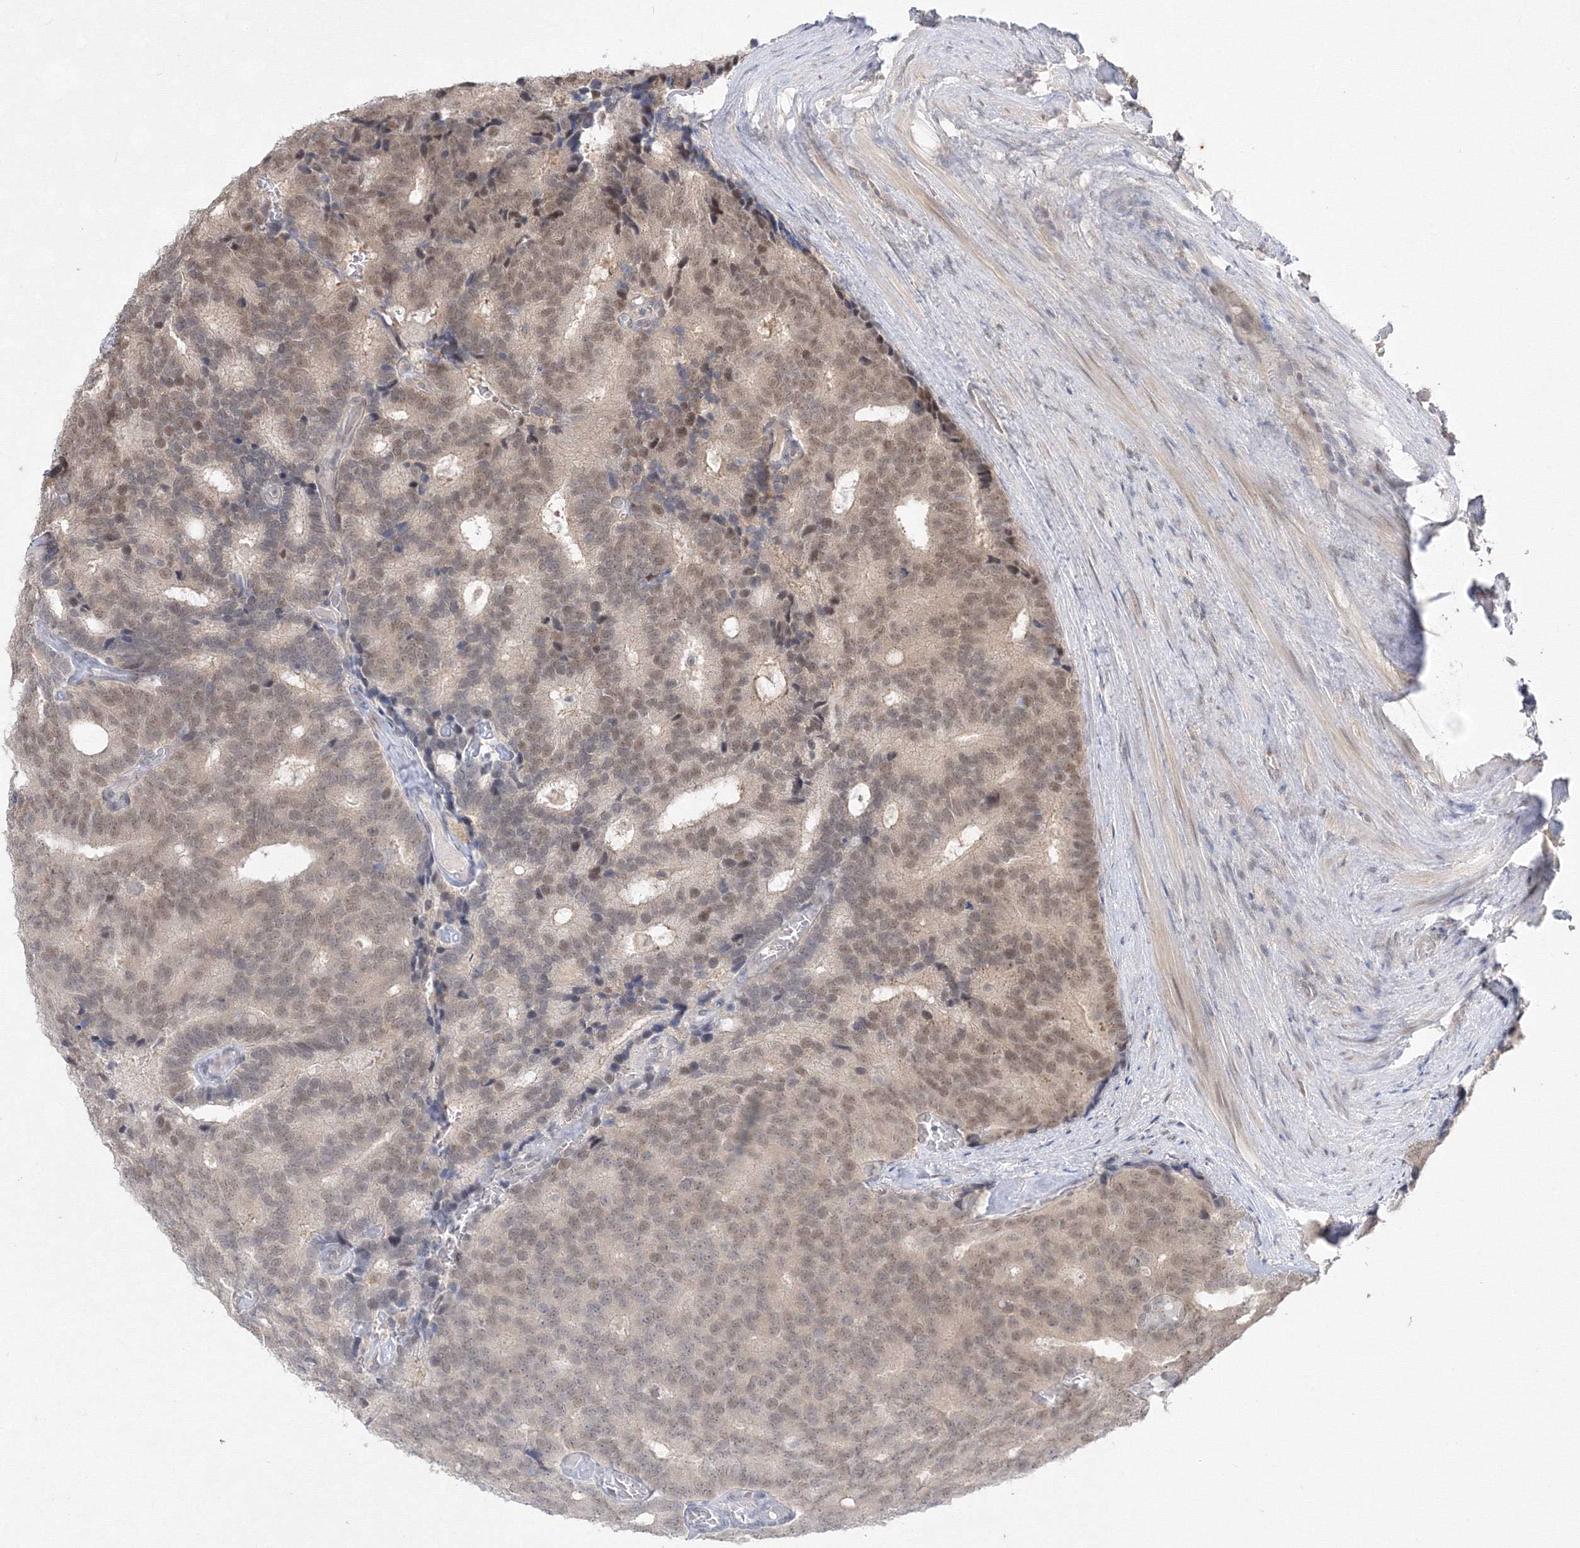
{"staining": {"intensity": "moderate", "quantity": "<25%", "location": "nuclear"}, "tissue": "prostate cancer", "cell_type": "Tumor cells", "image_type": "cancer", "snomed": [{"axis": "morphology", "description": "Adenocarcinoma, Low grade"}, {"axis": "topography", "description": "Prostate"}], "caption": "The photomicrograph demonstrates staining of low-grade adenocarcinoma (prostate), revealing moderate nuclear protein expression (brown color) within tumor cells.", "gene": "COPS4", "patient": {"sex": "male", "age": 71}}